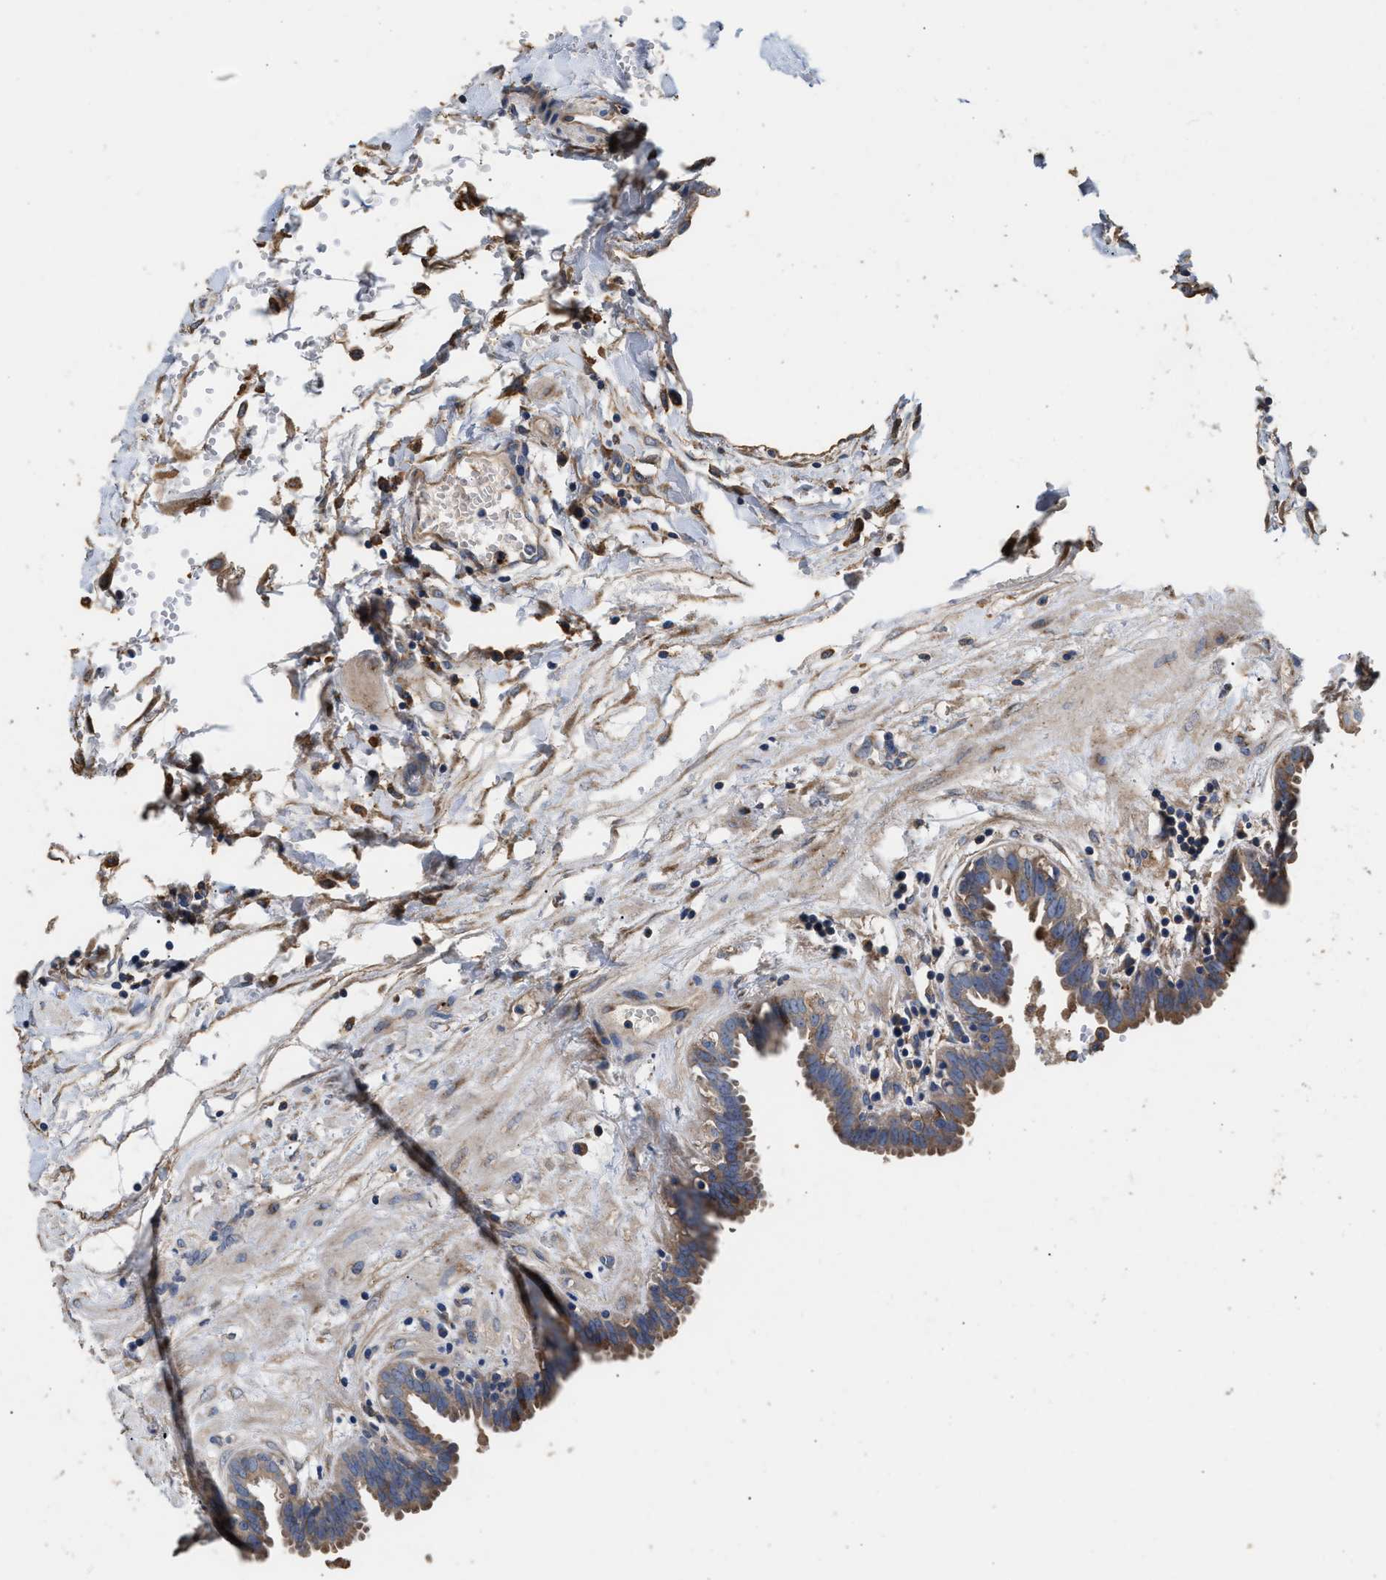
{"staining": {"intensity": "moderate", "quantity": ">75%", "location": "cytoplasmic/membranous"}, "tissue": "fallopian tube", "cell_type": "Glandular cells", "image_type": "normal", "snomed": [{"axis": "morphology", "description": "Normal tissue, NOS"}, {"axis": "topography", "description": "Fallopian tube"}, {"axis": "topography", "description": "Placenta"}], "caption": "Immunohistochemical staining of benign fallopian tube reveals medium levels of moderate cytoplasmic/membranous expression in about >75% of glandular cells. (DAB IHC with brightfield microscopy, high magnification).", "gene": "KLB", "patient": {"sex": "female", "age": 32}}